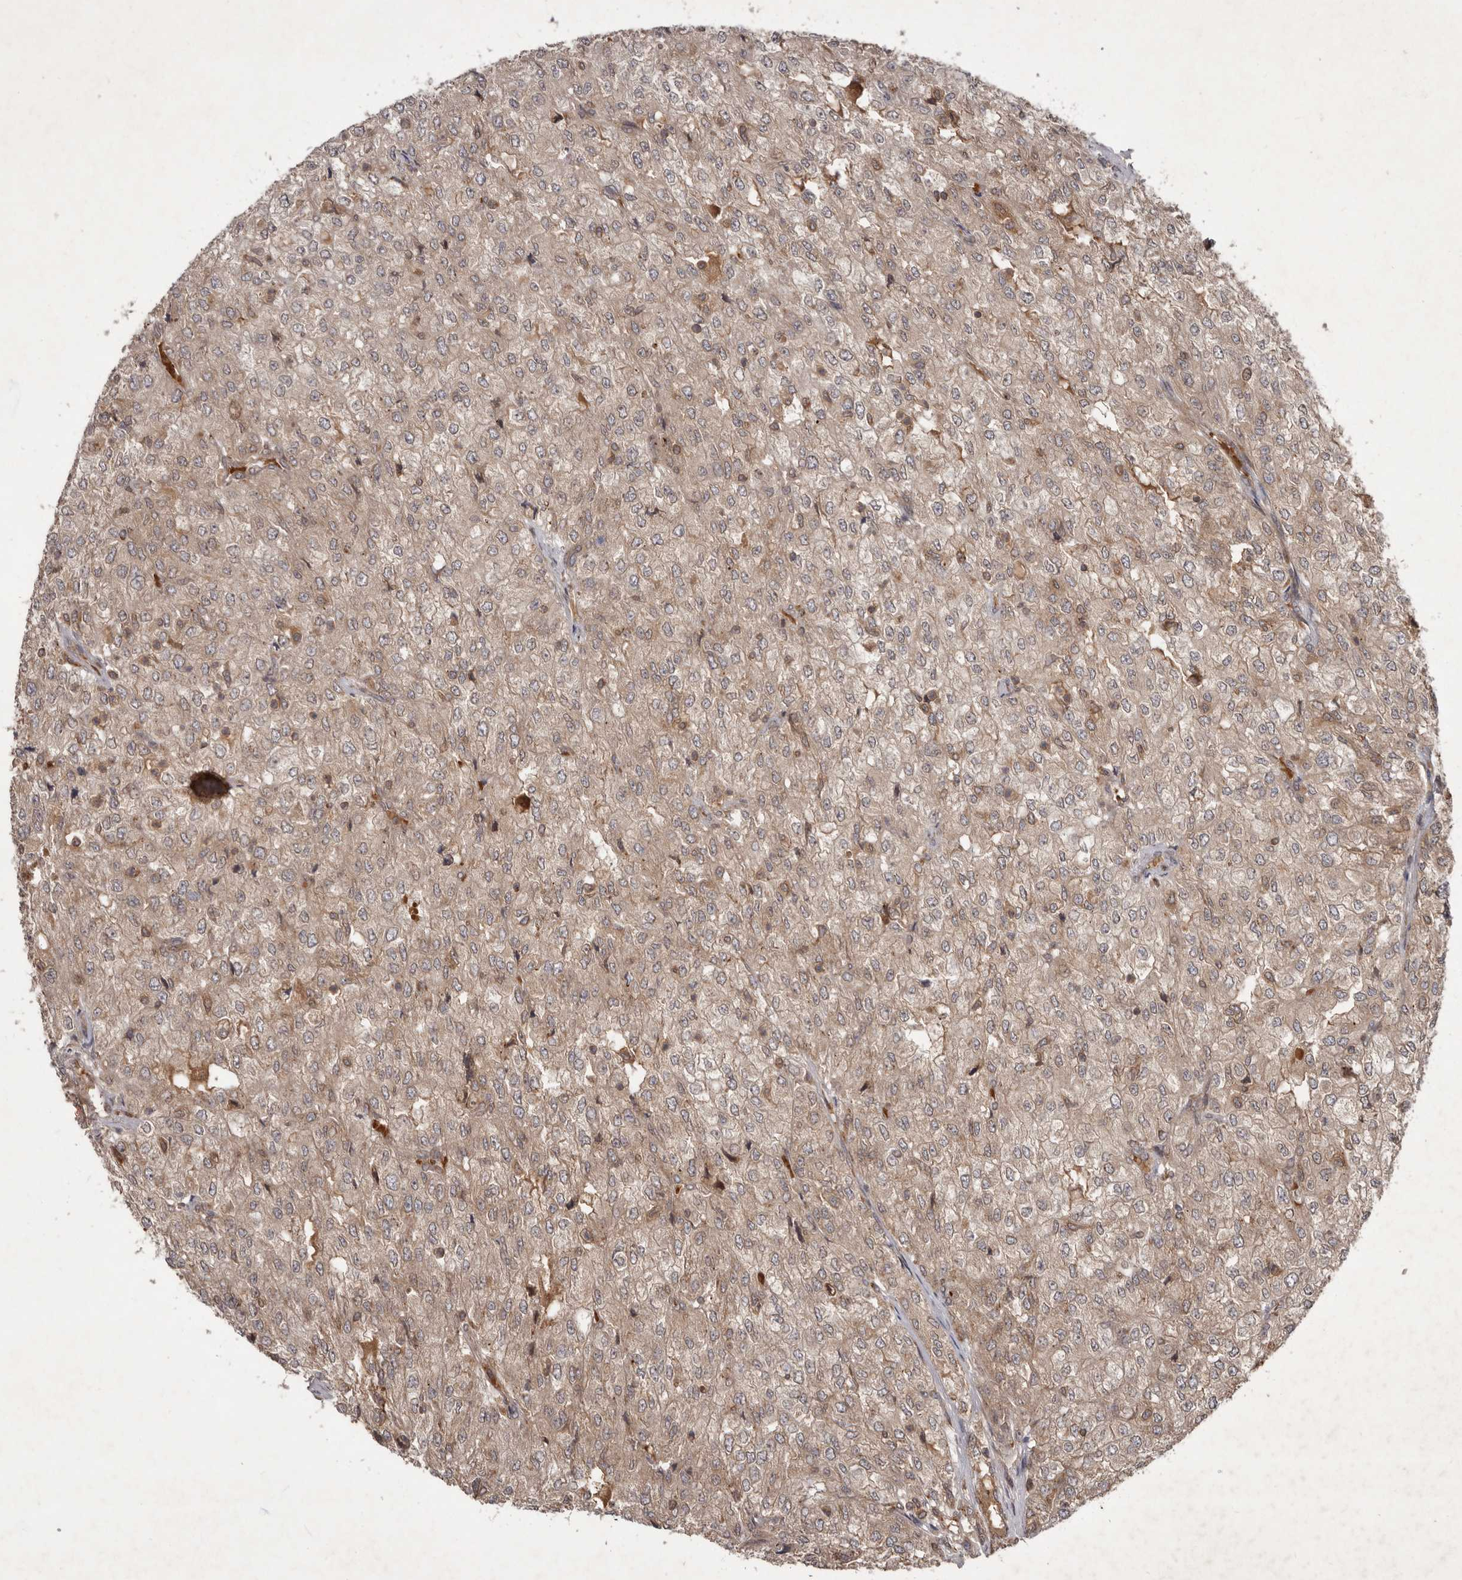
{"staining": {"intensity": "weak", "quantity": "<25%", "location": "cytoplasmic/membranous"}, "tissue": "renal cancer", "cell_type": "Tumor cells", "image_type": "cancer", "snomed": [{"axis": "morphology", "description": "Adenocarcinoma, NOS"}, {"axis": "topography", "description": "Kidney"}], "caption": "DAB immunohistochemical staining of adenocarcinoma (renal) demonstrates no significant expression in tumor cells. Brightfield microscopy of immunohistochemistry stained with DAB (brown) and hematoxylin (blue), captured at high magnification.", "gene": "STK36", "patient": {"sex": "female", "age": 54}}